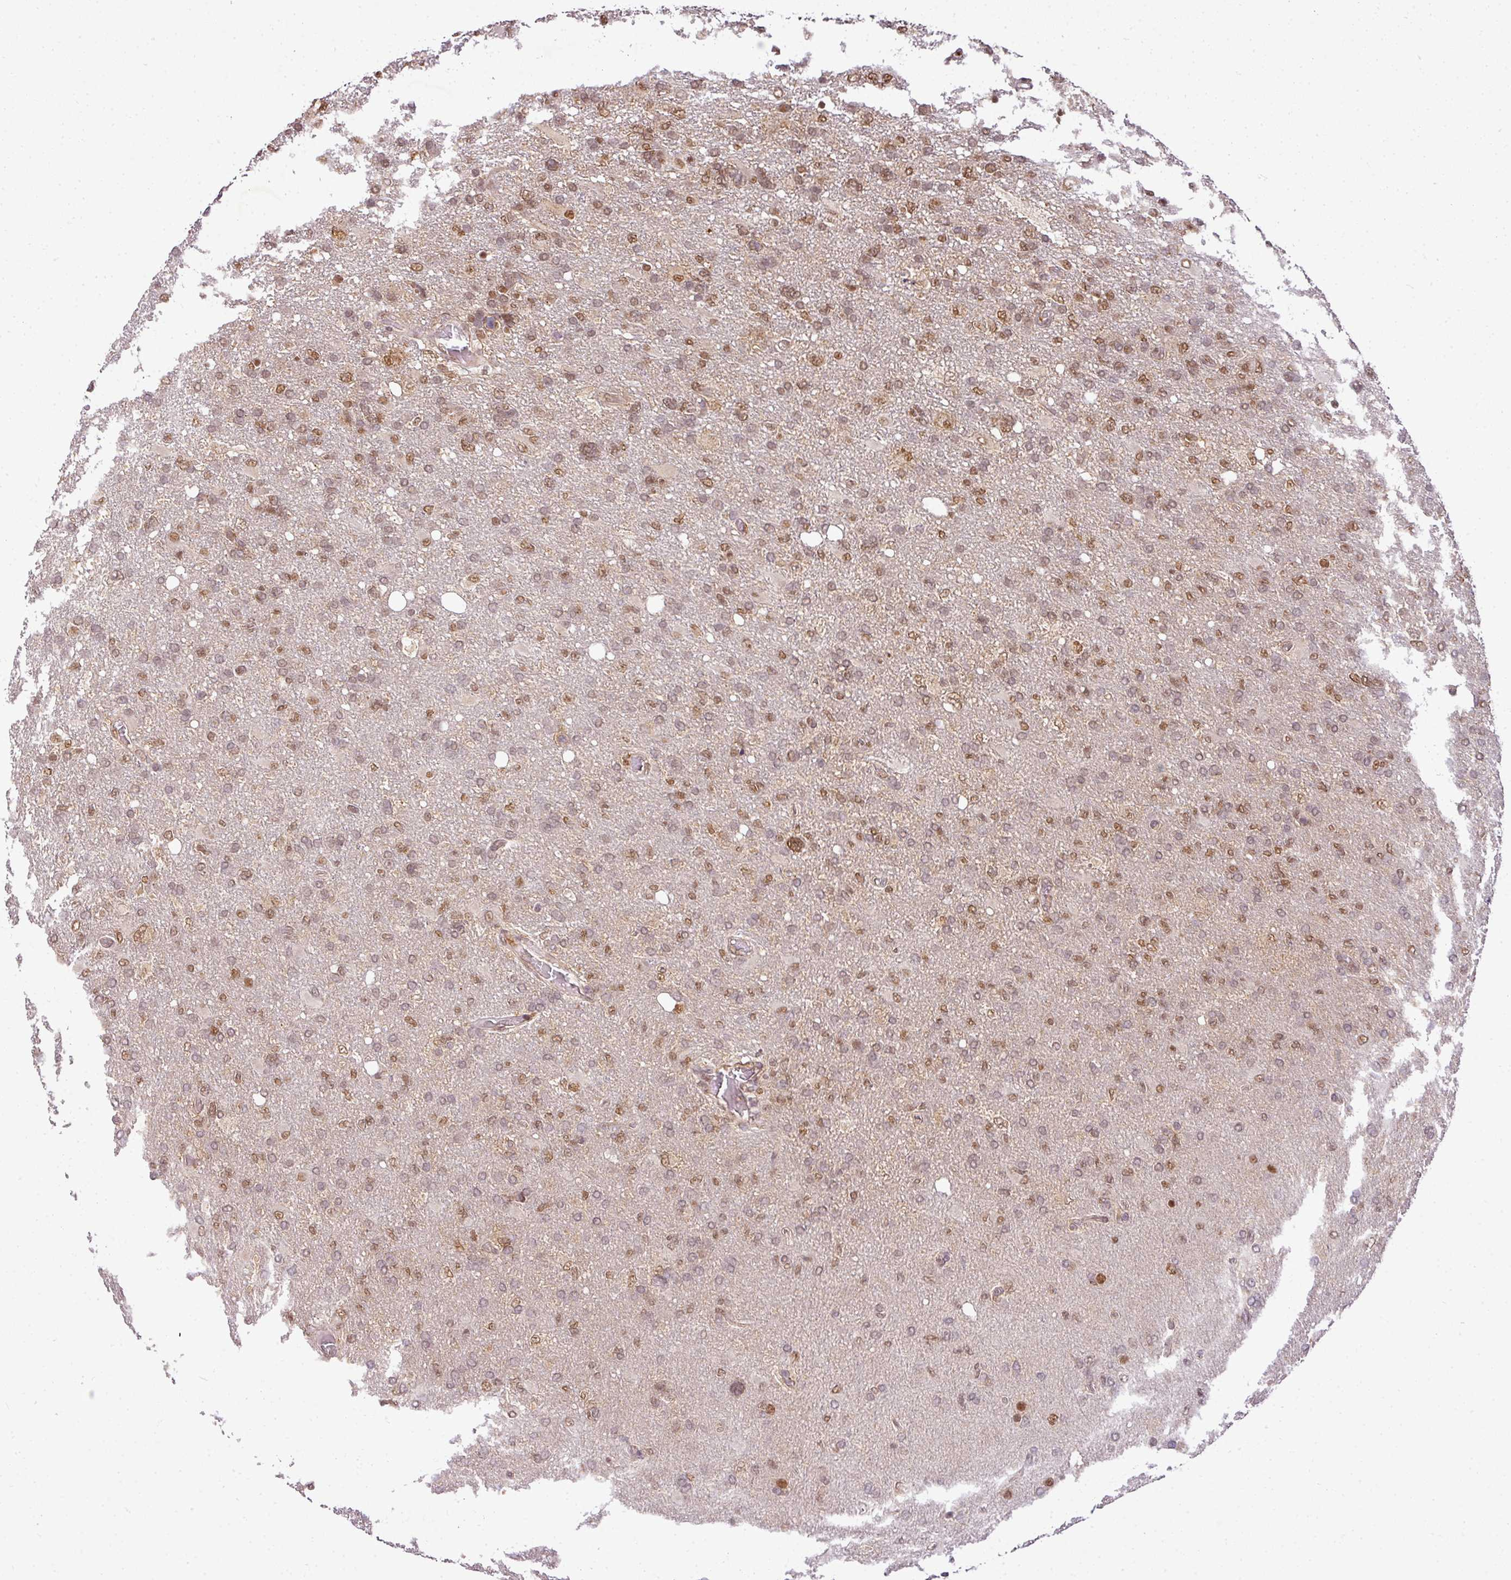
{"staining": {"intensity": "moderate", "quantity": "25%-75%", "location": "nuclear"}, "tissue": "glioma", "cell_type": "Tumor cells", "image_type": "cancer", "snomed": [{"axis": "morphology", "description": "Glioma, malignant, High grade"}, {"axis": "topography", "description": "Brain"}], "caption": "The histopathology image demonstrates a brown stain indicating the presence of a protein in the nuclear of tumor cells in malignant high-grade glioma. (IHC, brightfield microscopy, high magnification).", "gene": "C1orf226", "patient": {"sex": "male", "age": 61}}